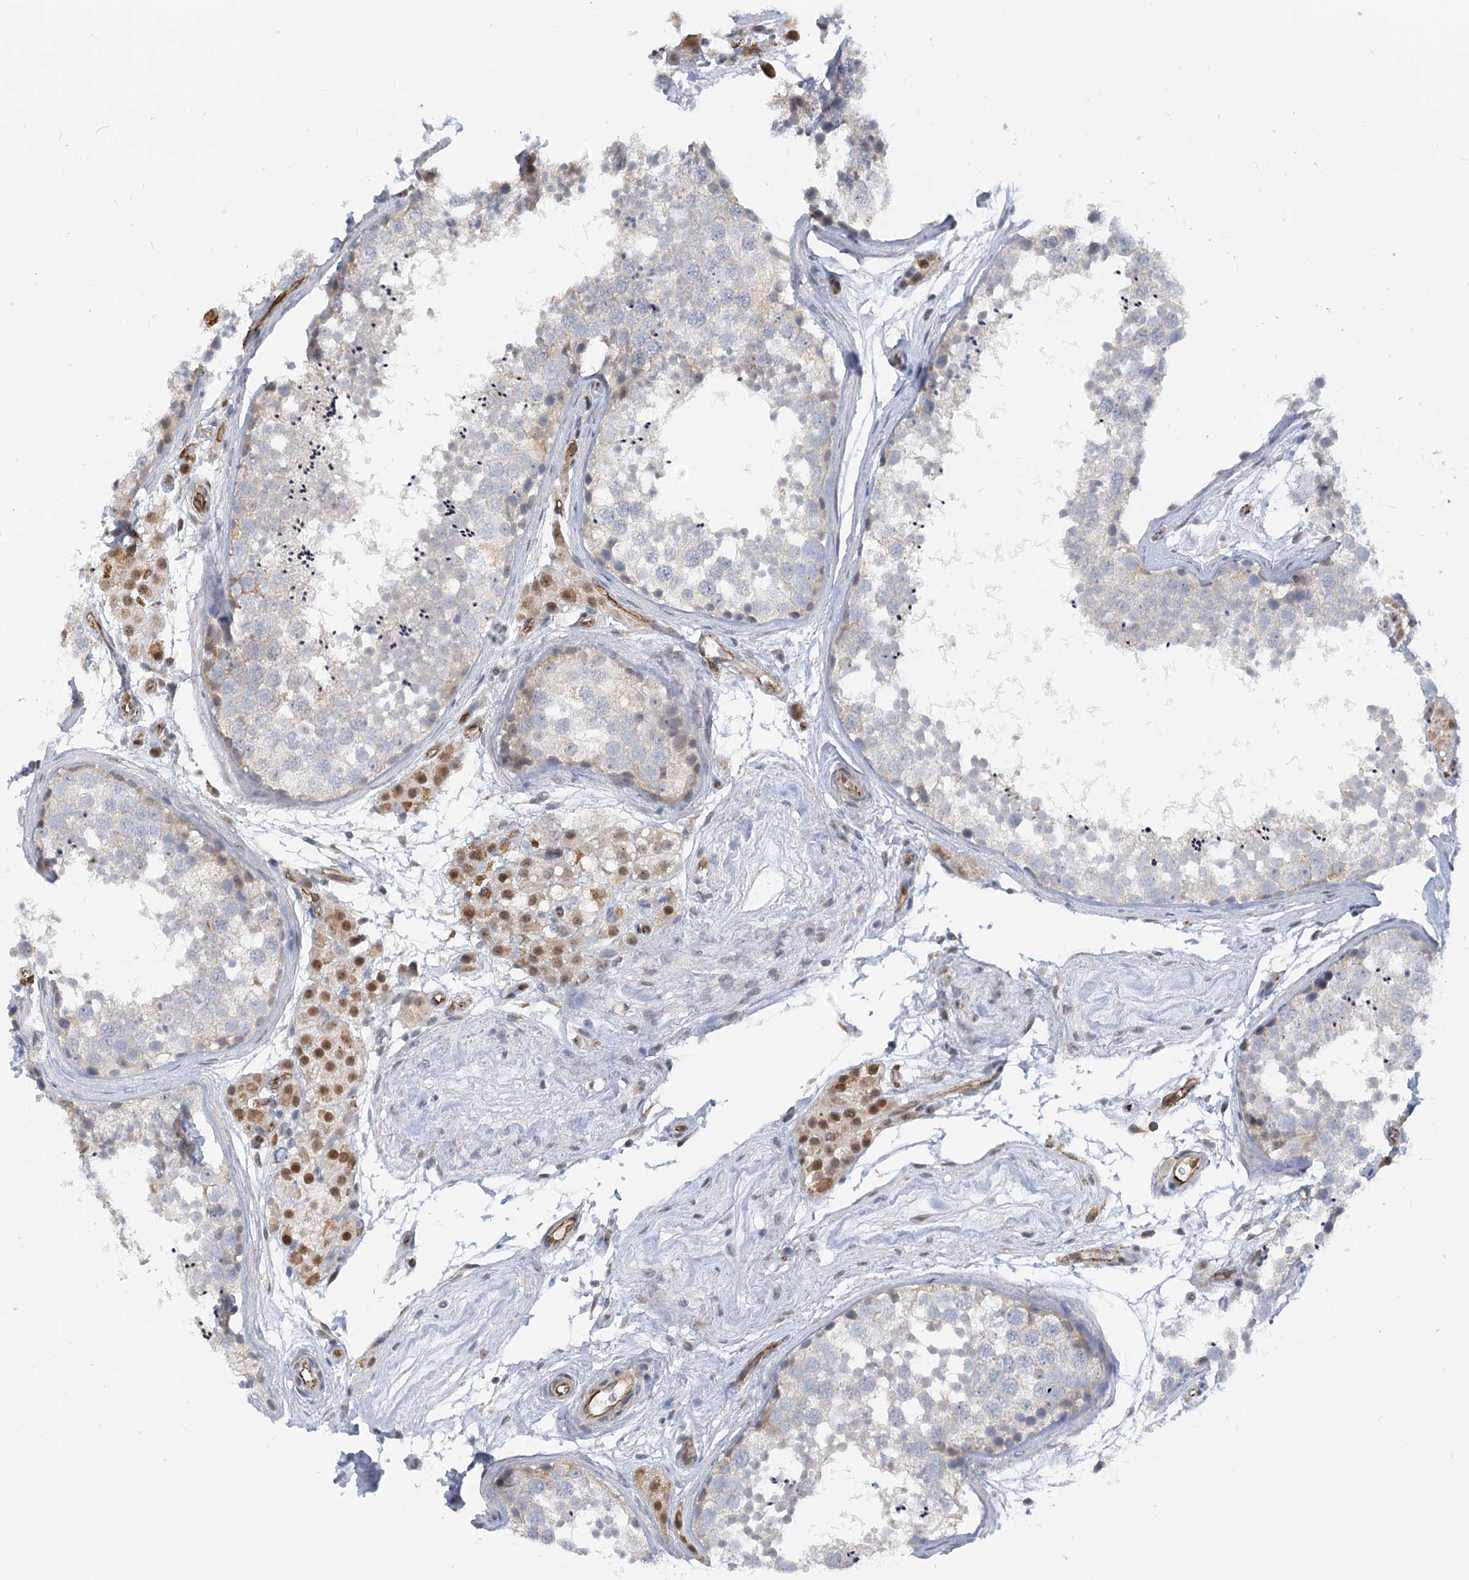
{"staining": {"intensity": "negative", "quantity": "none", "location": "none"}, "tissue": "testis", "cell_type": "Cells in seminiferous ducts", "image_type": "normal", "snomed": [{"axis": "morphology", "description": "Normal tissue, NOS"}, {"axis": "topography", "description": "Testis"}], "caption": "This is a photomicrograph of immunohistochemistry staining of normal testis, which shows no expression in cells in seminiferous ducts.", "gene": "NELL2", "patient": {"sex": "male", "age": 56}}